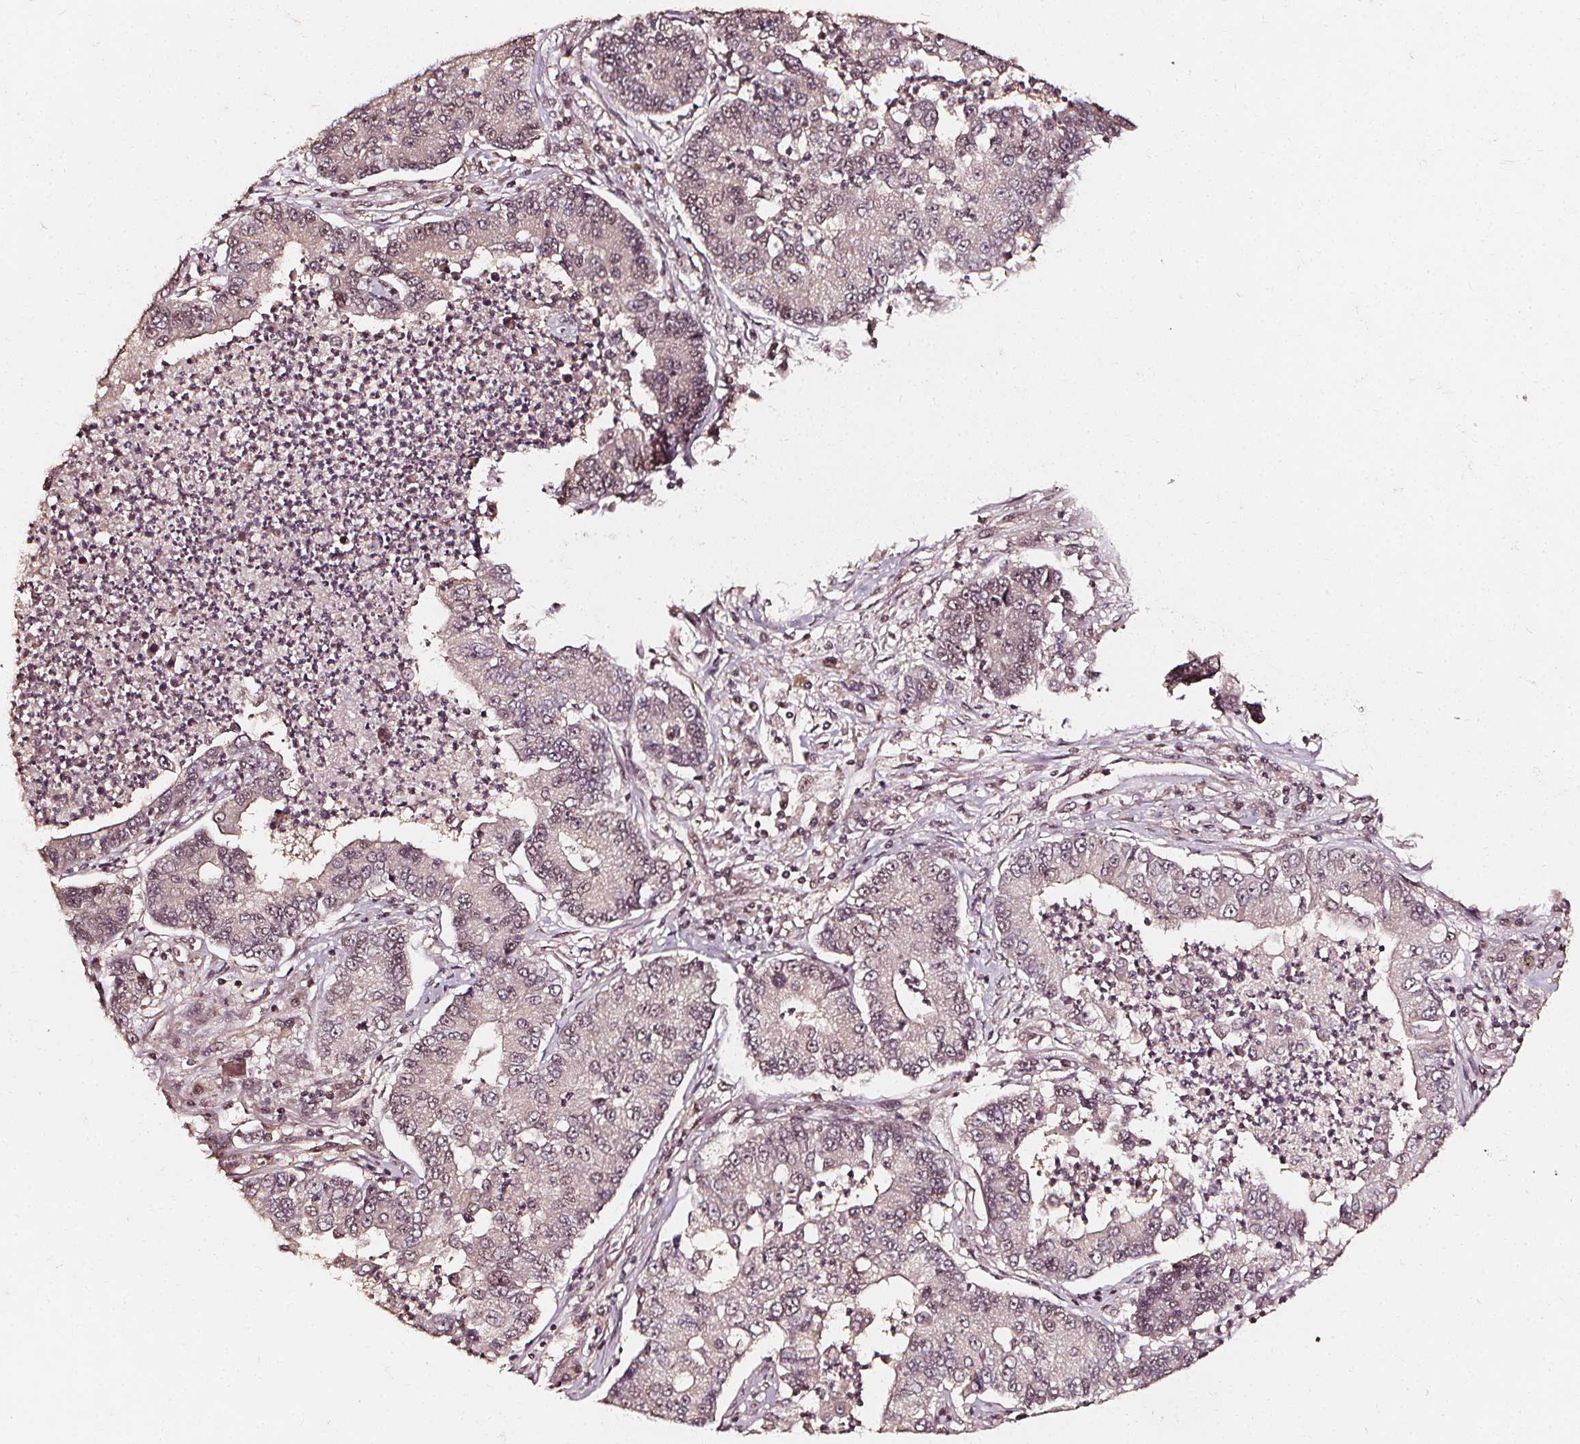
{"staining": {"intensity": "weak", "quantity": "<25%", "location": "cytoplasmic/membranous,nuclear"}, "tissue": "lung cancer", "cell_type": "Tumor cells", "image_type": "cancer", "snomed": [{"axis": "morphology", "description": "Adenocarcinoma, NOS"}, {"axis": "topography", "description": "Lung"}], "caption": "This is an immunohistochemistry (IHC) histopathology image of lung adenocarcinoma. There is no positivity in tumor cells.", "gene": "EXOSC9", "patient": {"sex": "female", "age": 57}}